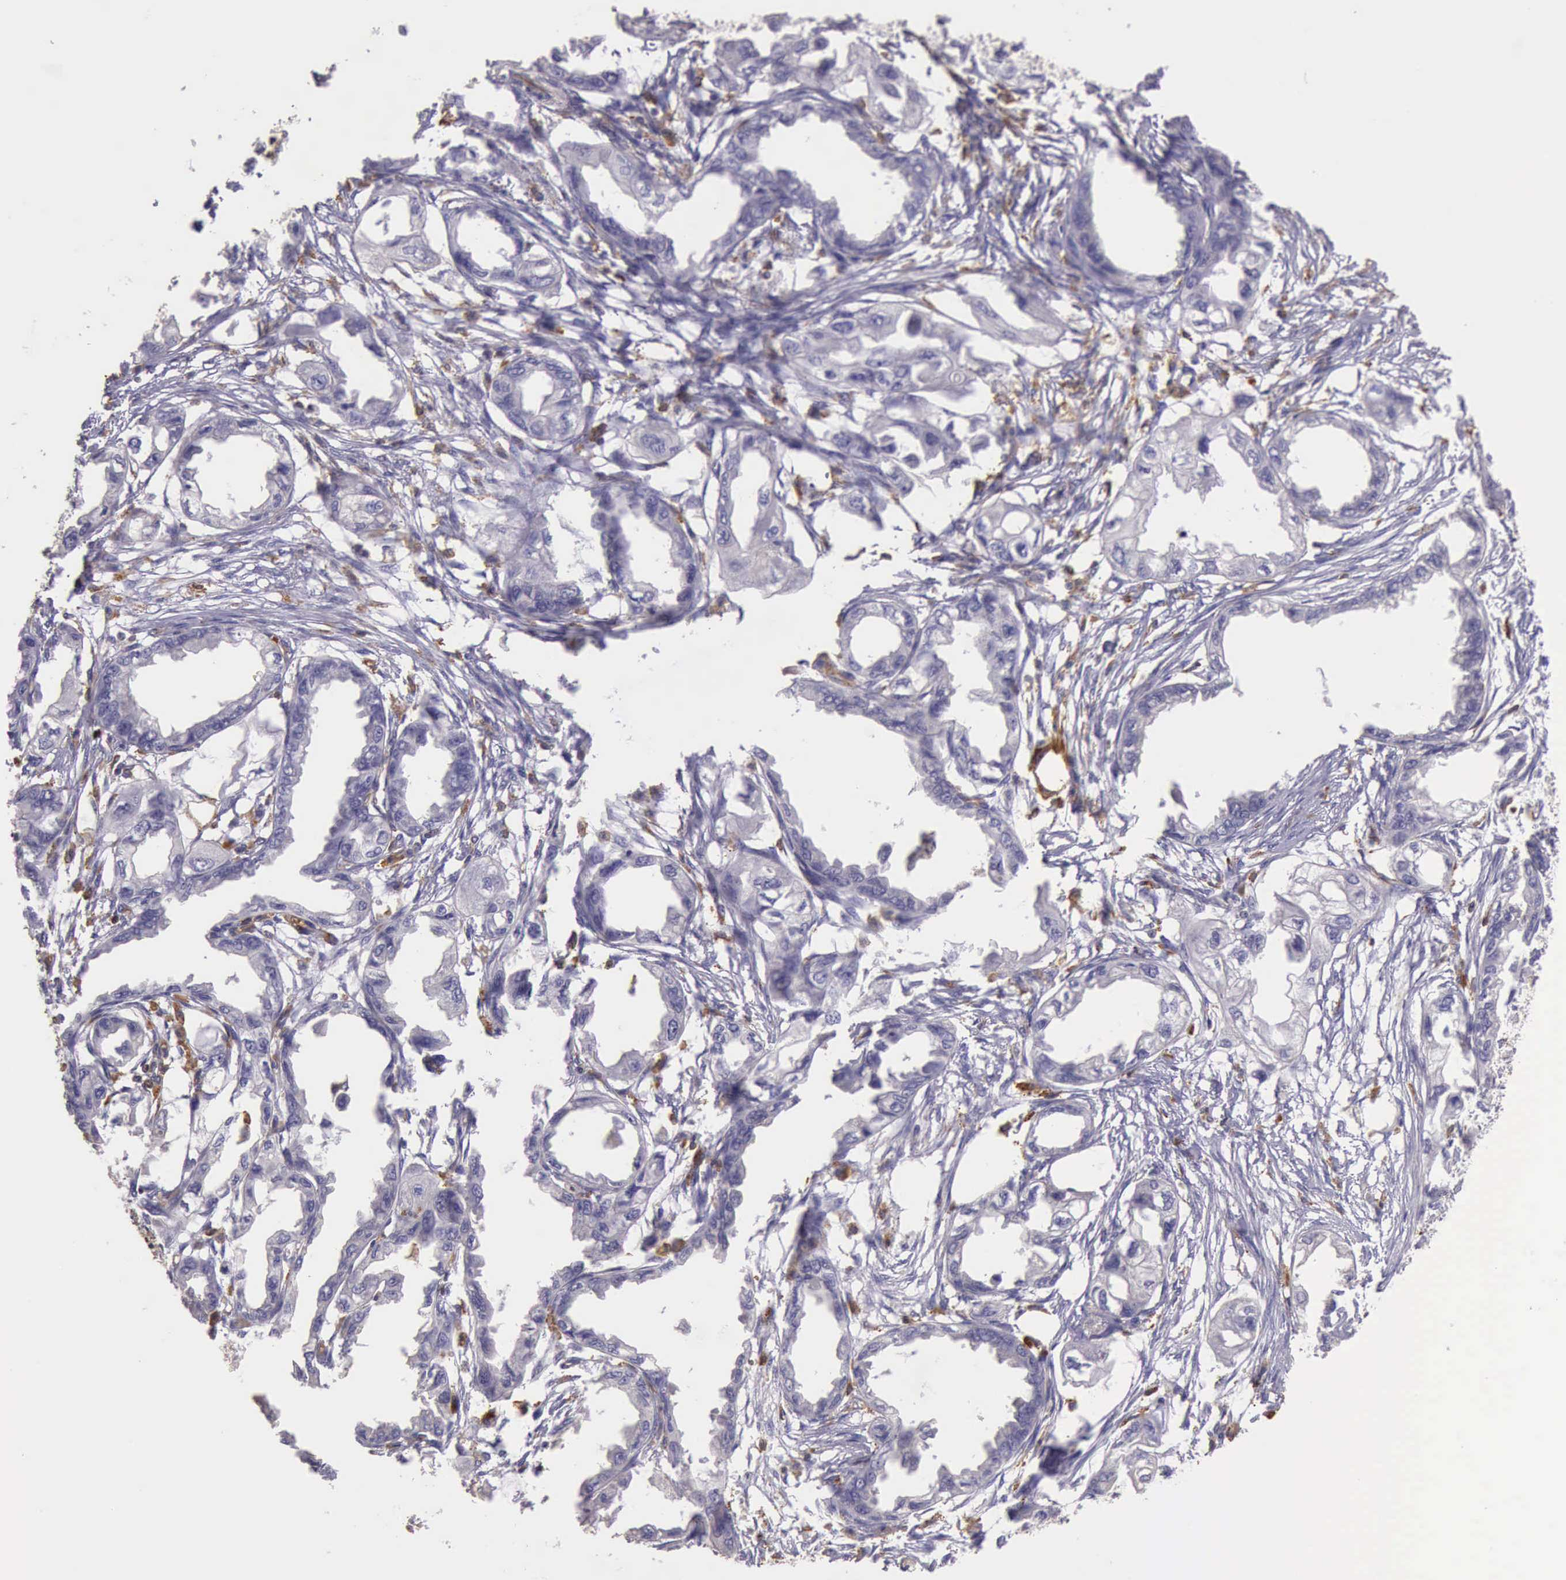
{"staining": {"intensity": "negative", "quantity": "none", "location": "none"}, "tissue": "endometrial cancer", "cell_type": "Tumor cells", "image_type": "cancer", "snomed": [{"axis": "morphology", "description": "Adenocarcinoma, NOS"}, {"axis": "topography", "description": "Endometrium"}], "caption": "This is a micrograph of IHC staining of endometrial cancer (adenocarcinoma), which shows no positivity in tumor cells. (DAB (3,3'-diaminobenzidine) immunohistochemistry, high magnification).", "gene": "ARHGAP4", "patient": {"sex": "female", "age": 67}}